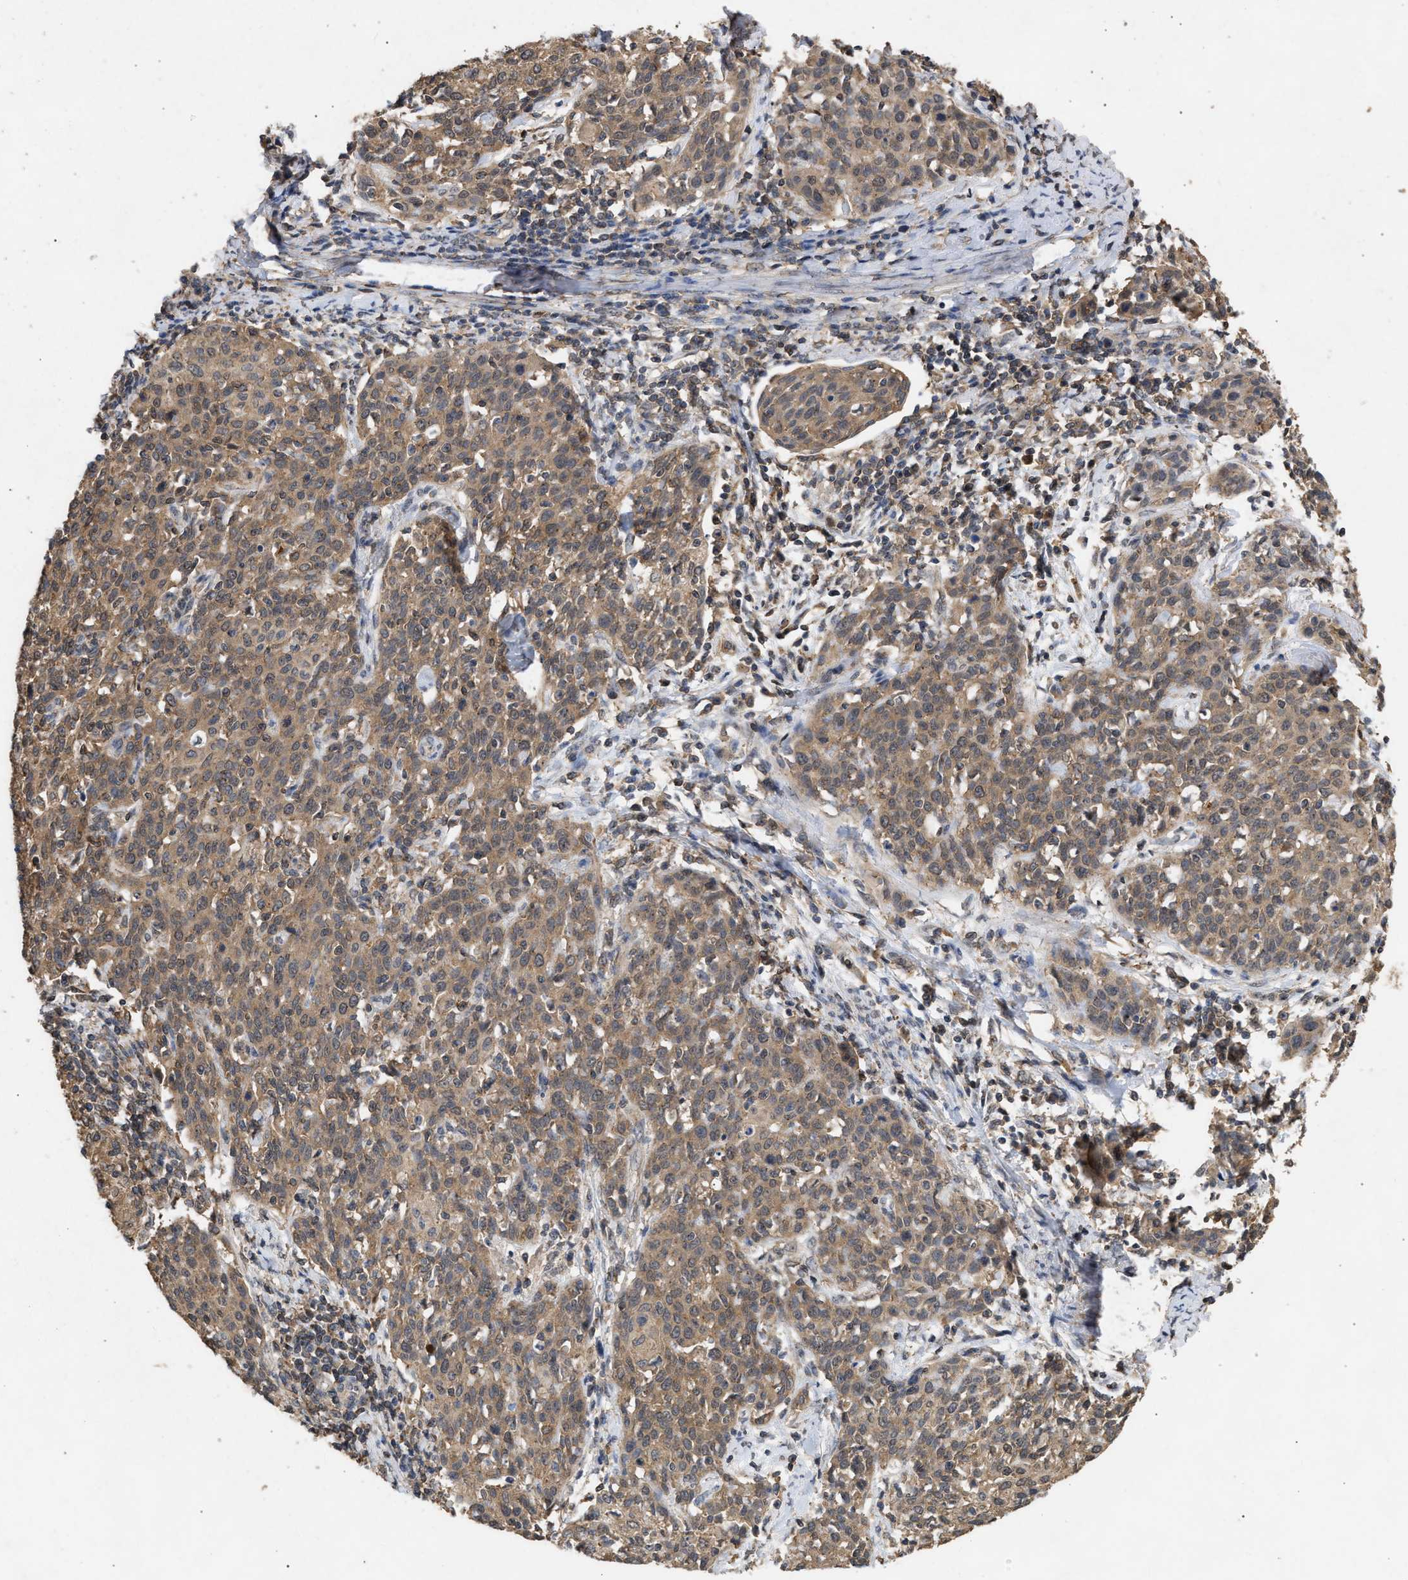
{"staining": {"intensity": "moderate", "quantity": "25%-75%", "location": "cytoplasmic/membranous"}, "tissue": "cervical cancer", "cell_type": "Tumor cells", "image_type": "cancer", "snomed": [{"axis": "morphology", "description": "Squamous cell carcinoma, NOS"}, {"axis": "topography", "description": "Cervix"}], "caption": "This micrograph displays immunohistochemistry staining of cervical cancer (squamous cell carcinoma), with medium moderate cytoplasmic/membranous positivity in about 25%-75% of tumor cells.", "gene": "FITM1", "patient": {"sex": "female", "age": 38}}